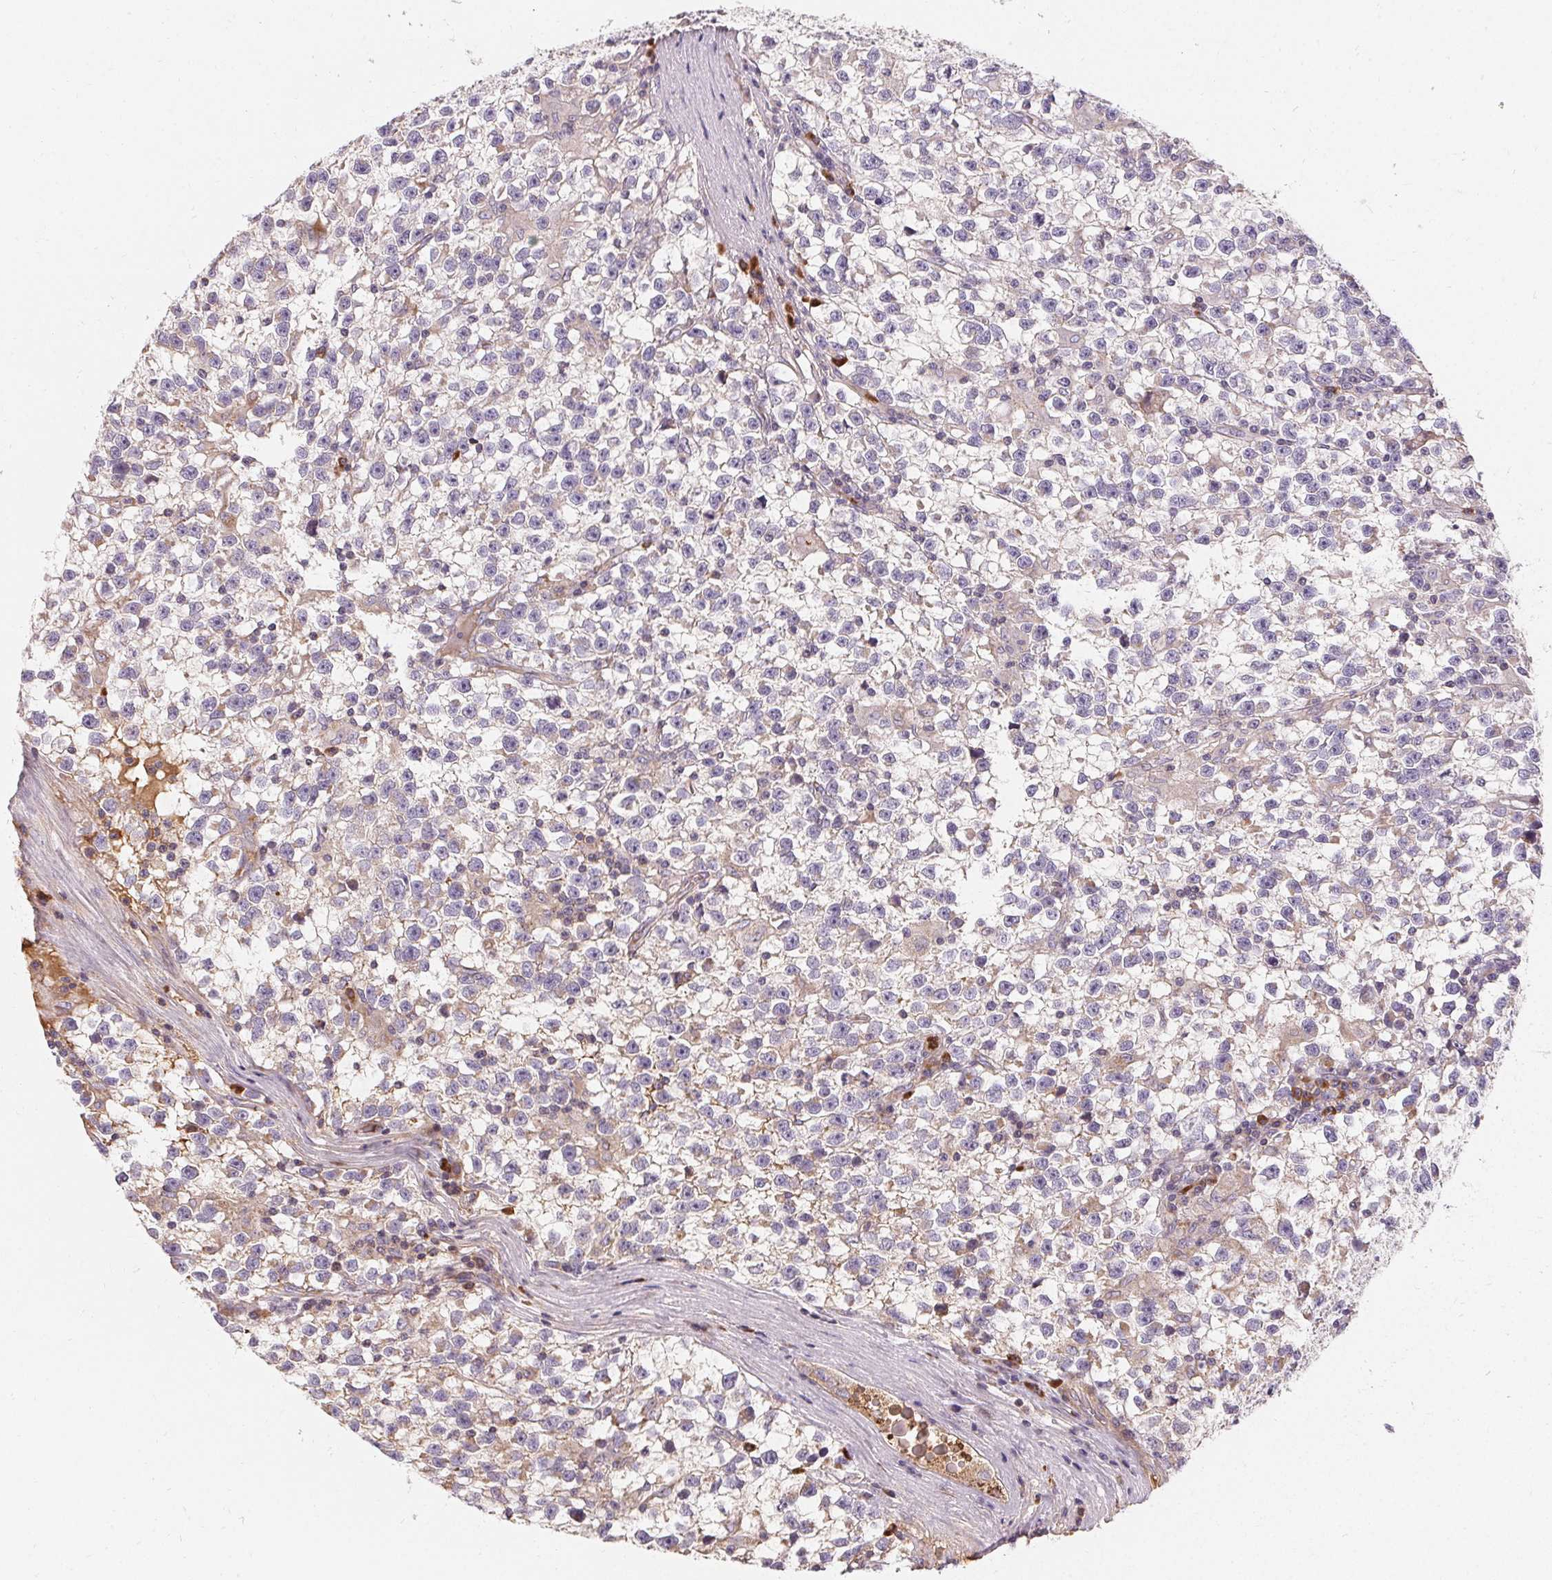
{"staining": {"intensity": "weak", "quantity": "<25%", "location": "cytoplasmic/membranous"}, "tissue": "testis cancer", "cell_type": "Tumor cells", "image_type": "cancer", "snomed": [{"axis": "morphology", "description": "Seminoma, NOS"}, {"axis": "topography", "description": "Testis"}], "caption": "Tumor cells are negative for brown protein staining in testis cancer.", "gene": "APLP1", "patient": {"sex": "male", "age": 31}}